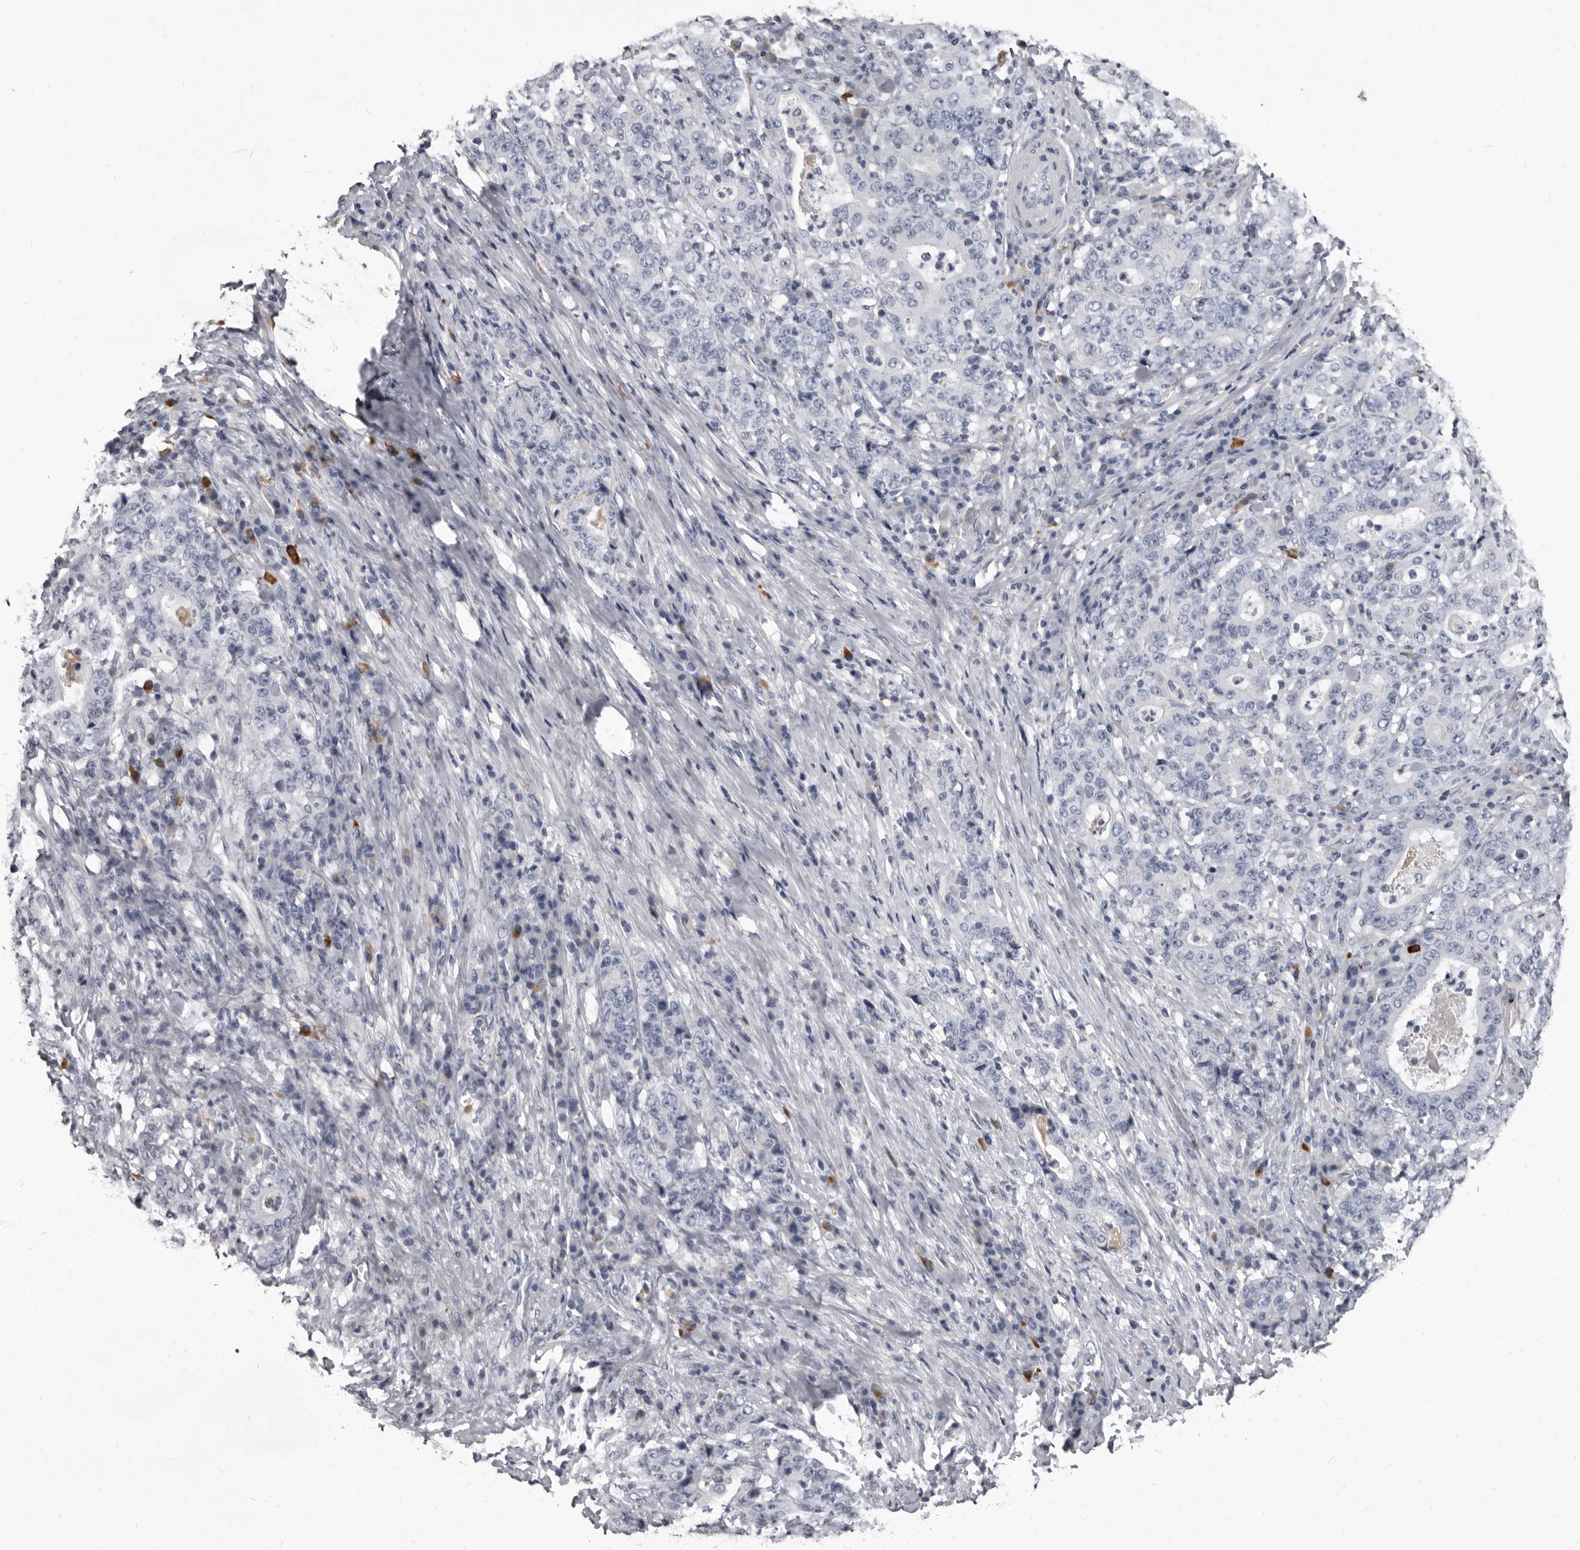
{"staining": {"intensity": "negative", "quantity": "none", "location": "none"}, "tissue": "stomach cancer", "cell_type": "Tumor cells", "image_type": "cancer", "snomed": [{"axis": "morphology", "description": "Normal tissue, NOS"}, {"axis": "morphology", "description": "Adenocarcinoma, NOS"}, {"axis": "topography", "description": "Stomach, upper"}, {"axis": "topography", "description": "Stomach"}], "caption": "The photomicrograph demonstrates no staining of tumor cells in stomach cancer (adenocarcinoma).", "gene": "GZMH", "patient": {"sex": "male", "age": 59}}